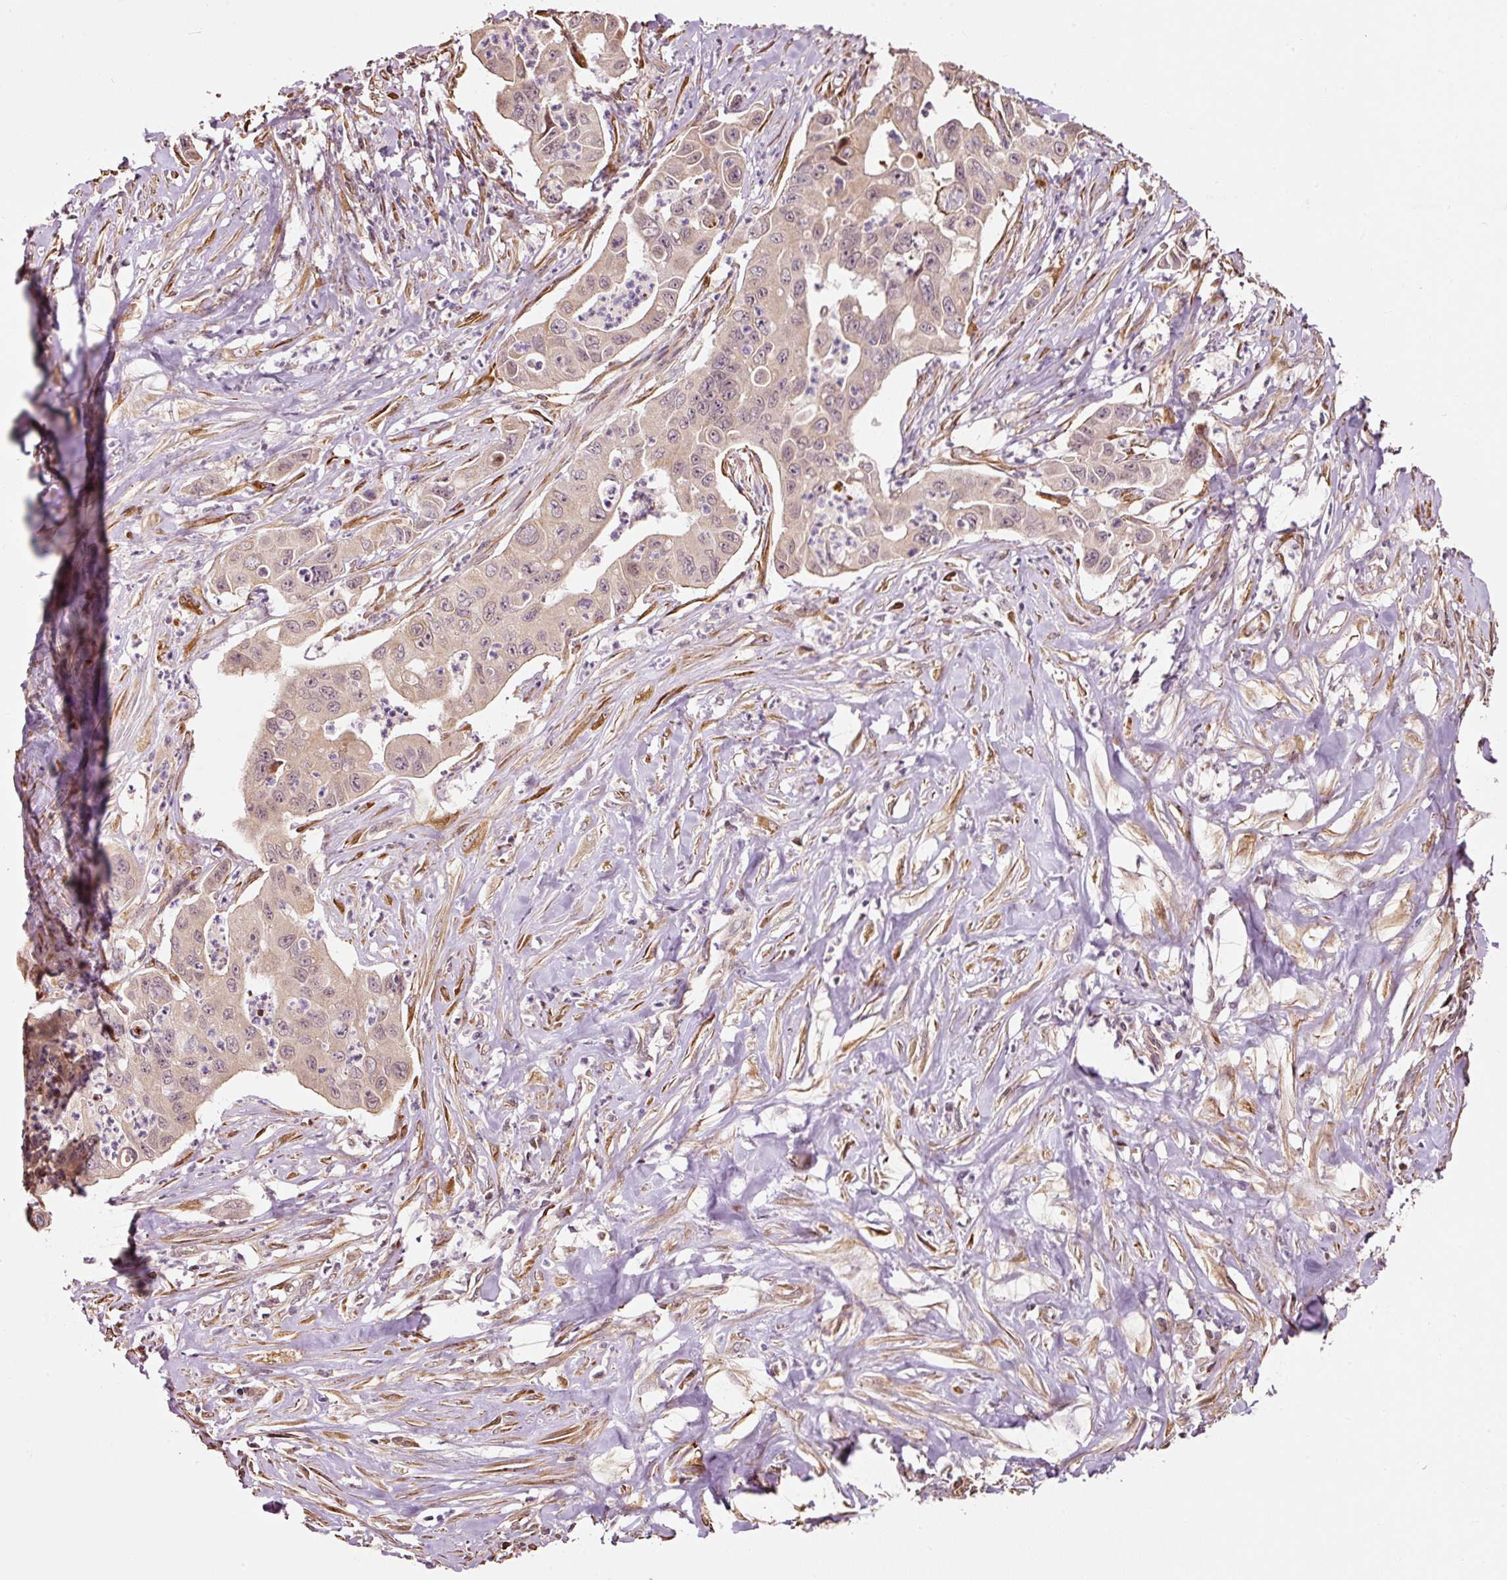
{"staining": {"intensity": "weak", "quantity": ">75%", "location": "cytoplasmic/membranous"}, "tissue": "pancreatic cancer", "cell_type": "Tumor cells", "image_type": "cancer", "snomed": [{"axis": "morphology", "description": "Adenocarcinoma, NOS"}, {"axis": "topography", "description": "Pancreas"}], "caption": "High-power microscopy captured an IHC micrograph of pancreatic cancer, revealing weak cytoplasmic/membranous staining in about >75% of tumor cells. The staining is performed using DAB (3,3'-diaminobenzidine) brown chromogen to label protein expression. The nuclei are counter-stained blue using hematoxylin.", "gene": "ETF1", "patient": {"sex": "male", "age": 73}}